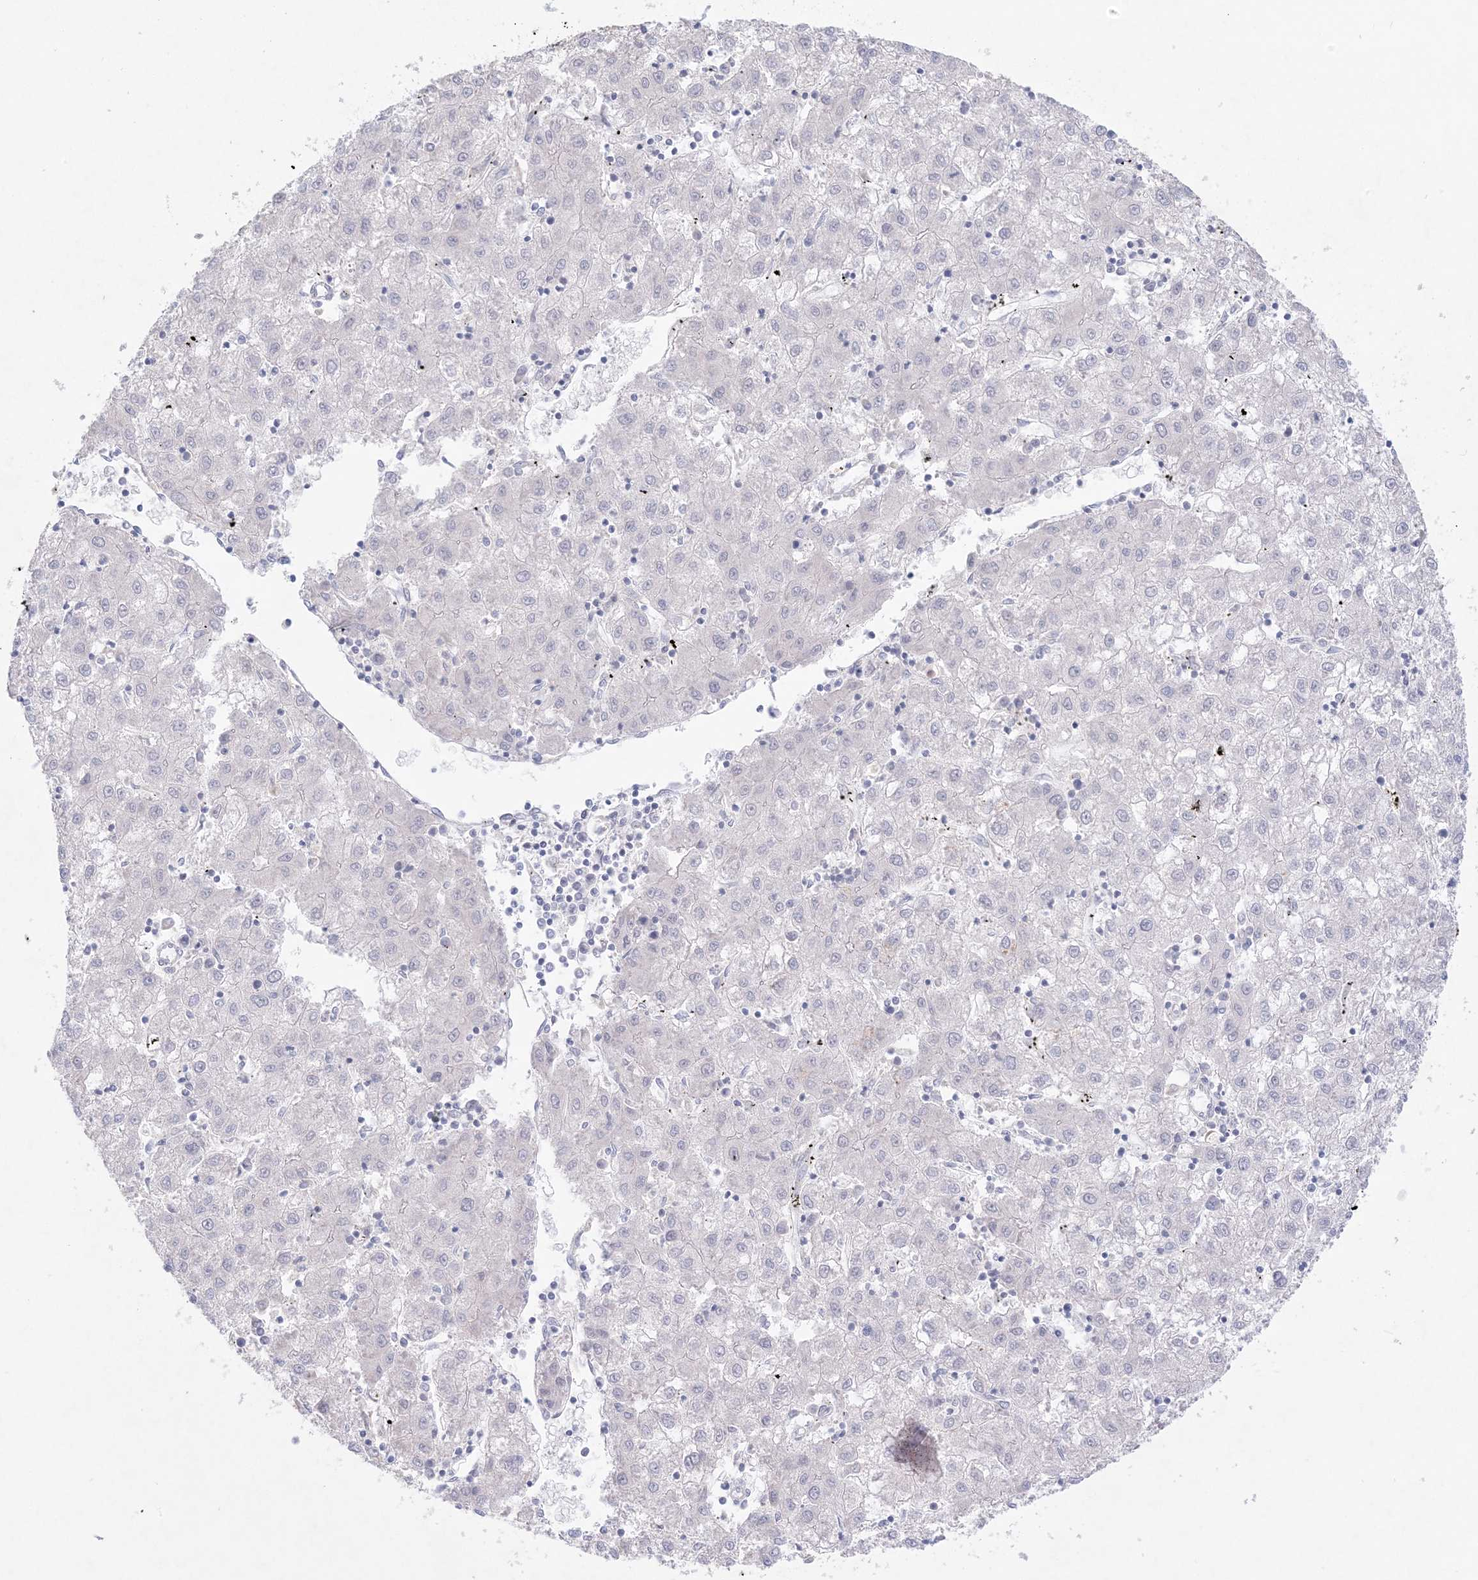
{"staining": {"intensity": "negative", "quantity": "none", "location": "none"}, "tissue": "liver cancer", "cell_type": "Tumor cells", "image_type": "cancer", "snomed": [{"axis": "morphology", "description": "Carcinoma, Hepatocellular, NOS"}, {"axis": "topography", "description": "Liver"}], "caption": "Micrograph shows no protein staining in tumor cells of liver cancer (hepatocellular carcinoma) tissue.", "gene": "KCTD6", "patient": {"sex": "male", "age": 72}}